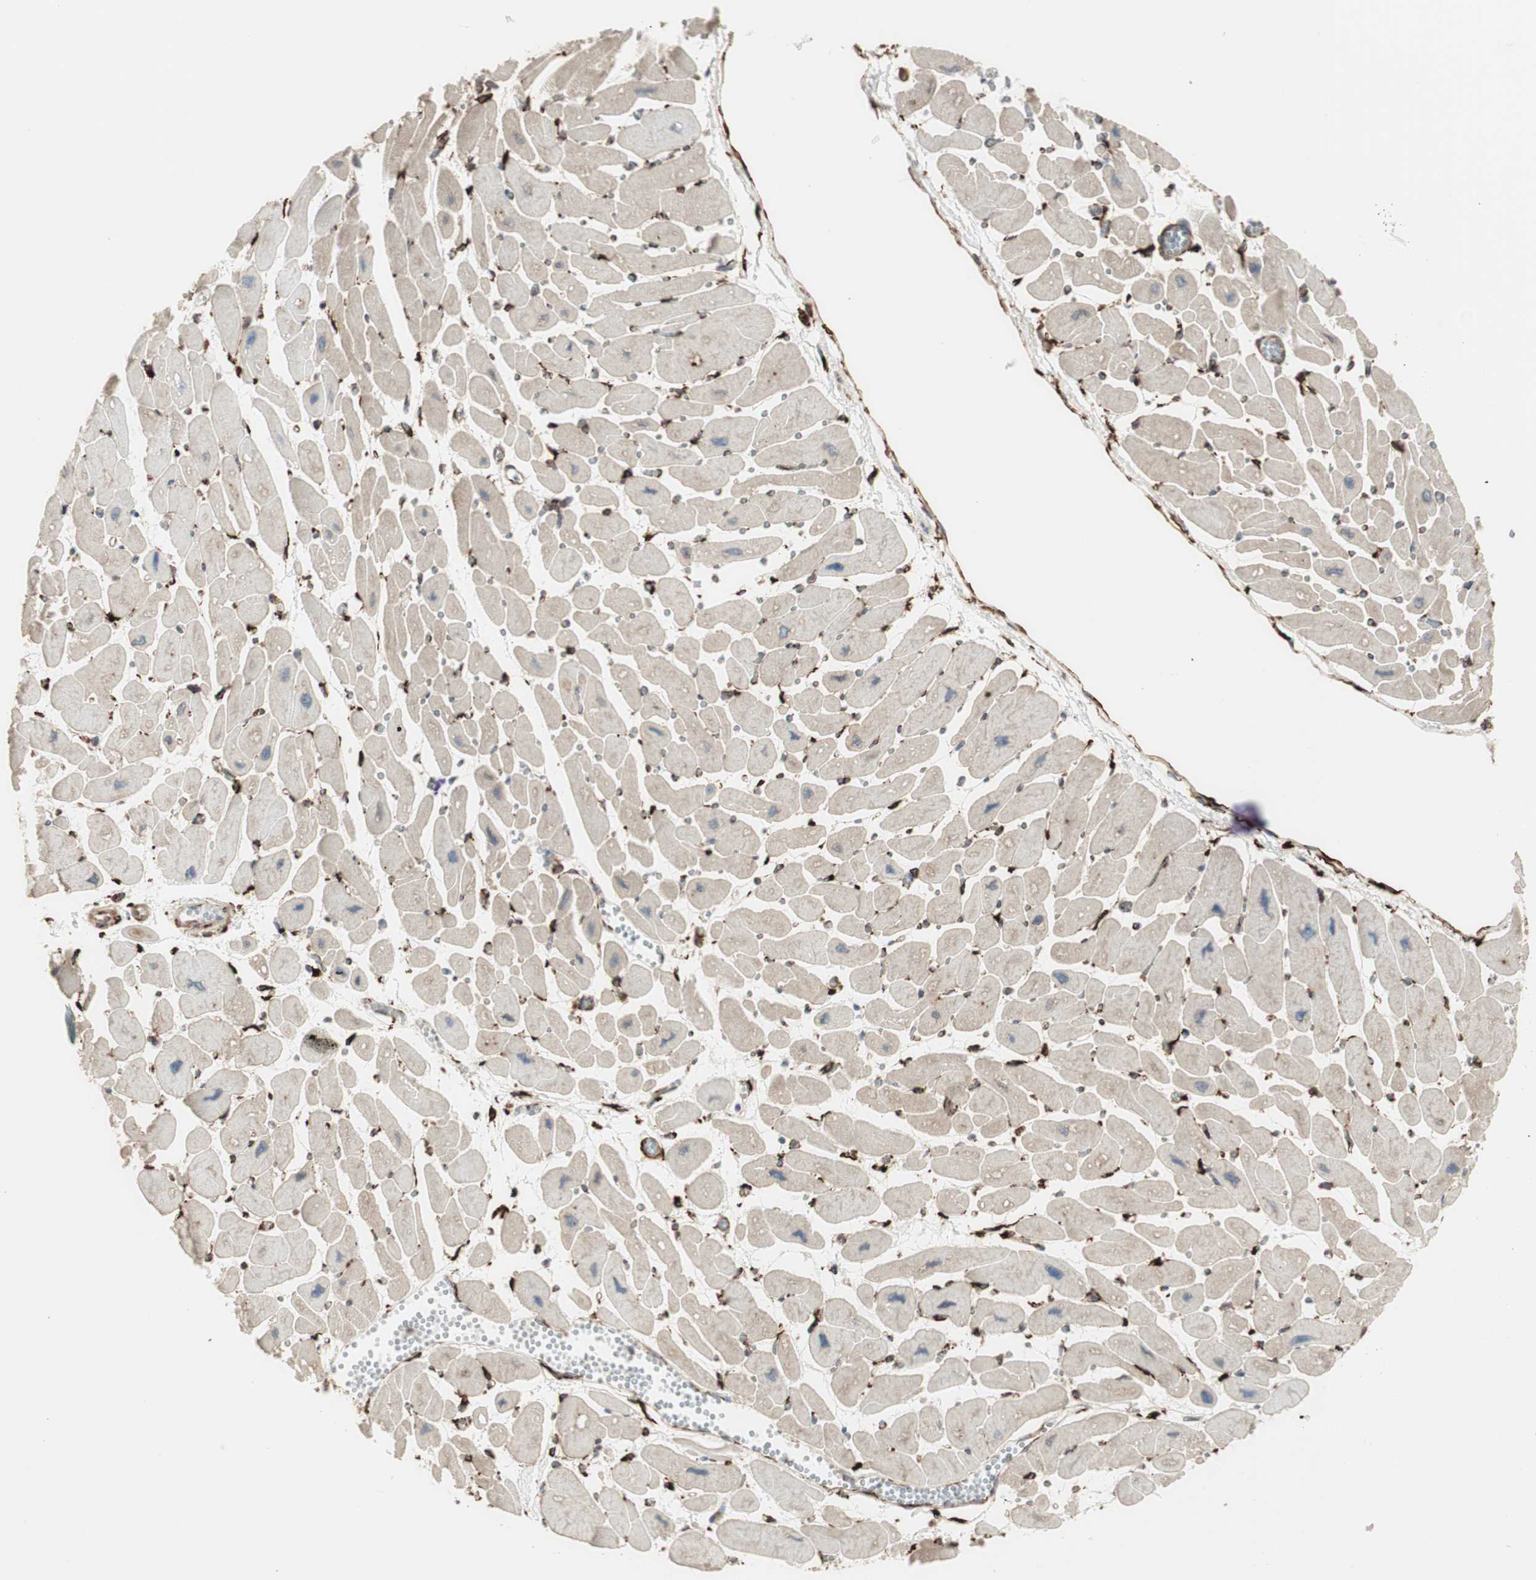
{"staining": {"intensity": "weak", "quantity": "25%-75%", "location": "cytoplasmic/membranous"}, "tissue": "heart muscle", "cell_type": "Cardiomyocytes", "image_type": "normal", "snomed": [{"axis": "morphology", "description": "Normal tissue, NOS"}, {"axis": "topography", "description": "Heart"}], "caption": "Protein positivity by immunohistochemistry (IHC) exhibits weak cytoplasmic/membranous positivity in approximately 25%-75% of cardiomyocytes in normal heart muscle. Using DAB (brown) and hematoxylin (blue) stains, captured at high magnification using brightfield microscopy.", "gene": "RRBP1", "patient": {"sex": "female", "age": 54}}